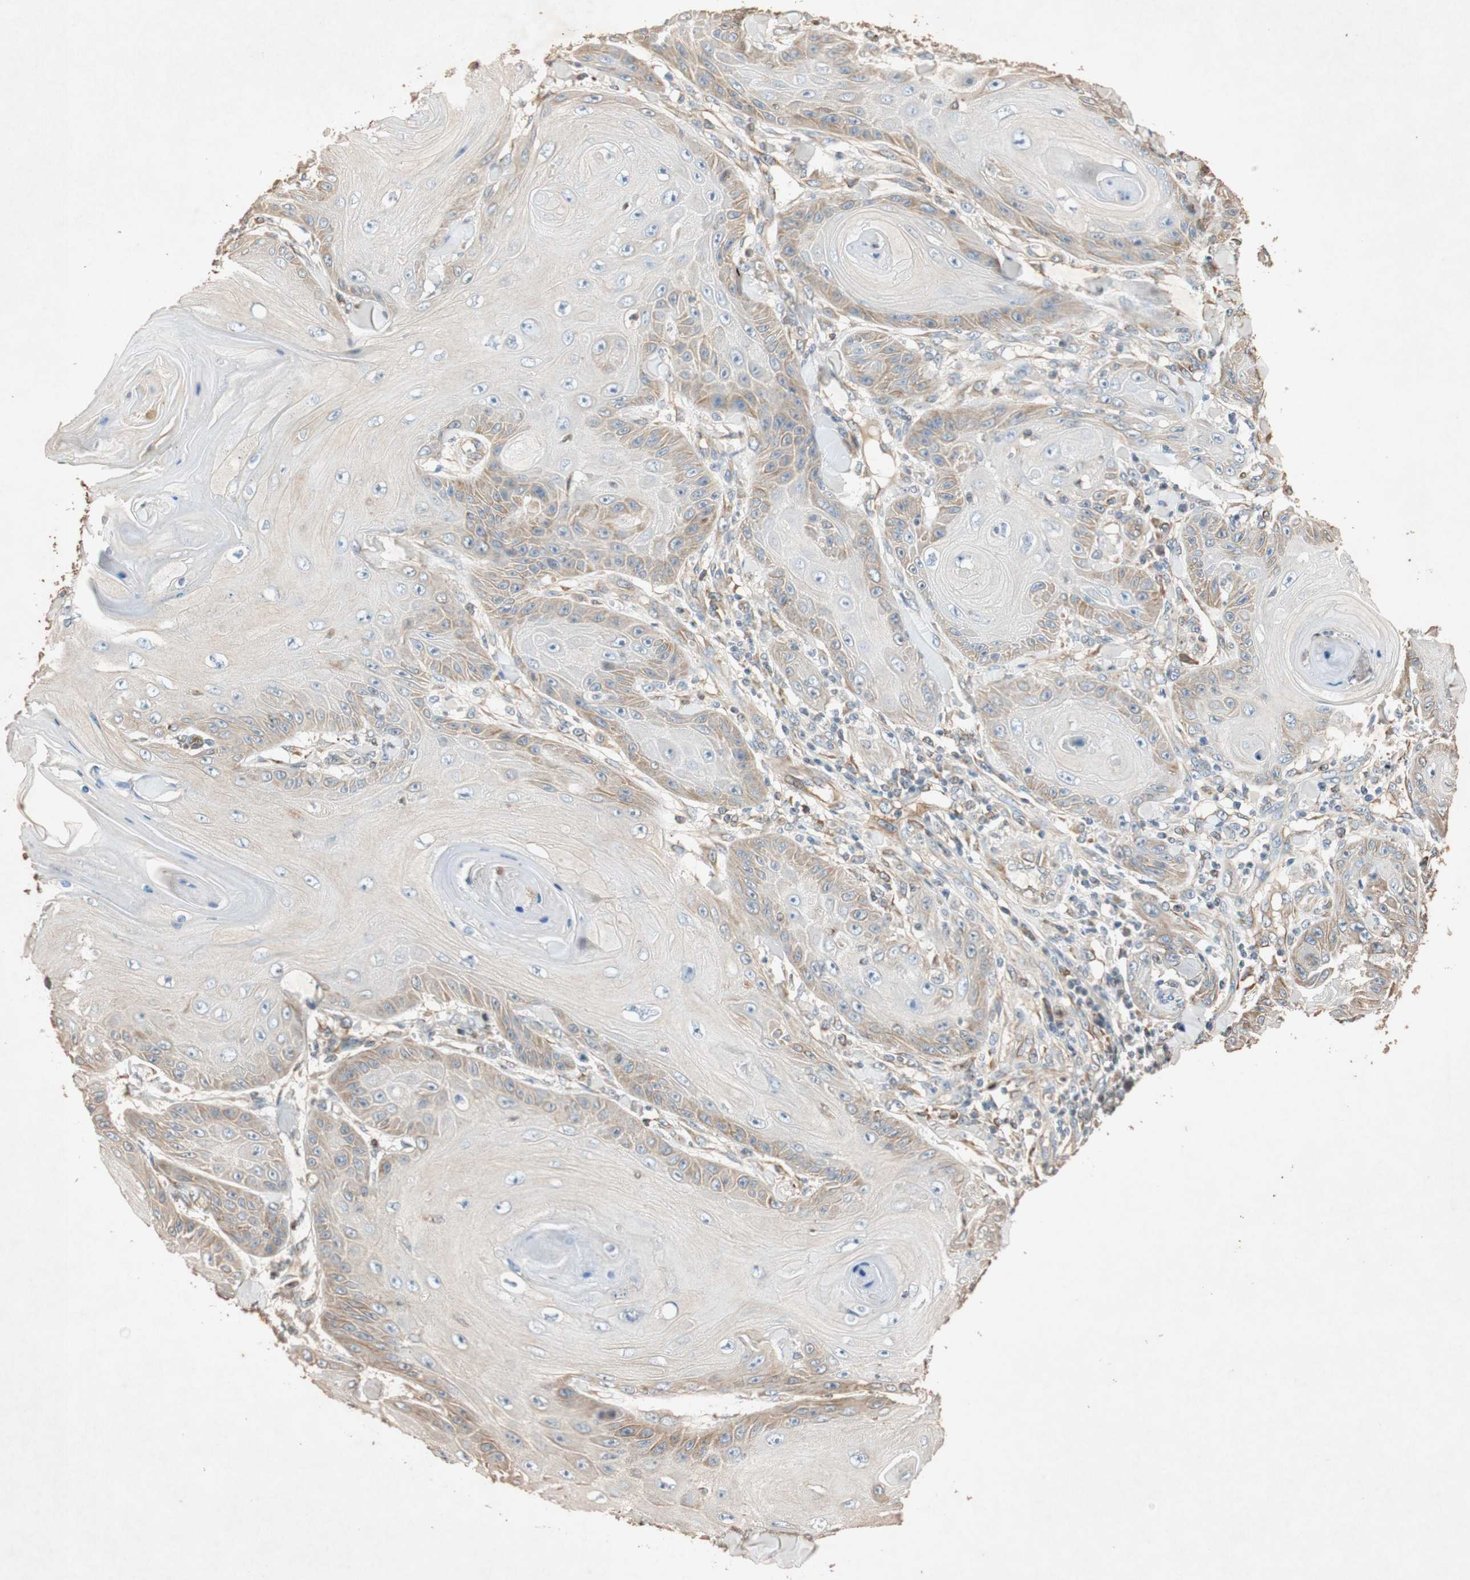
{"staining": {"intensity": "weak", "quantity": "25%-75%", "location": "cytoplasmic/membranous"}, "tissue": "skin cancer", "cell_type": "Tumor cells", "image_type": "cancer", "snomed": [{"axis": "morphology", "description": "Squamous cell carcinoma, NOS"}, {"axis": "topography", "description": "Skin"}], "caption": "A micrograph of human skin cancer (squamous cell carcinoma) stained for a protein demonstrates weak cytoplasmic/membranous brown staining in tumor cells.", "gene": "TUBB", "patient": {"sex": "female", "age": 78}}